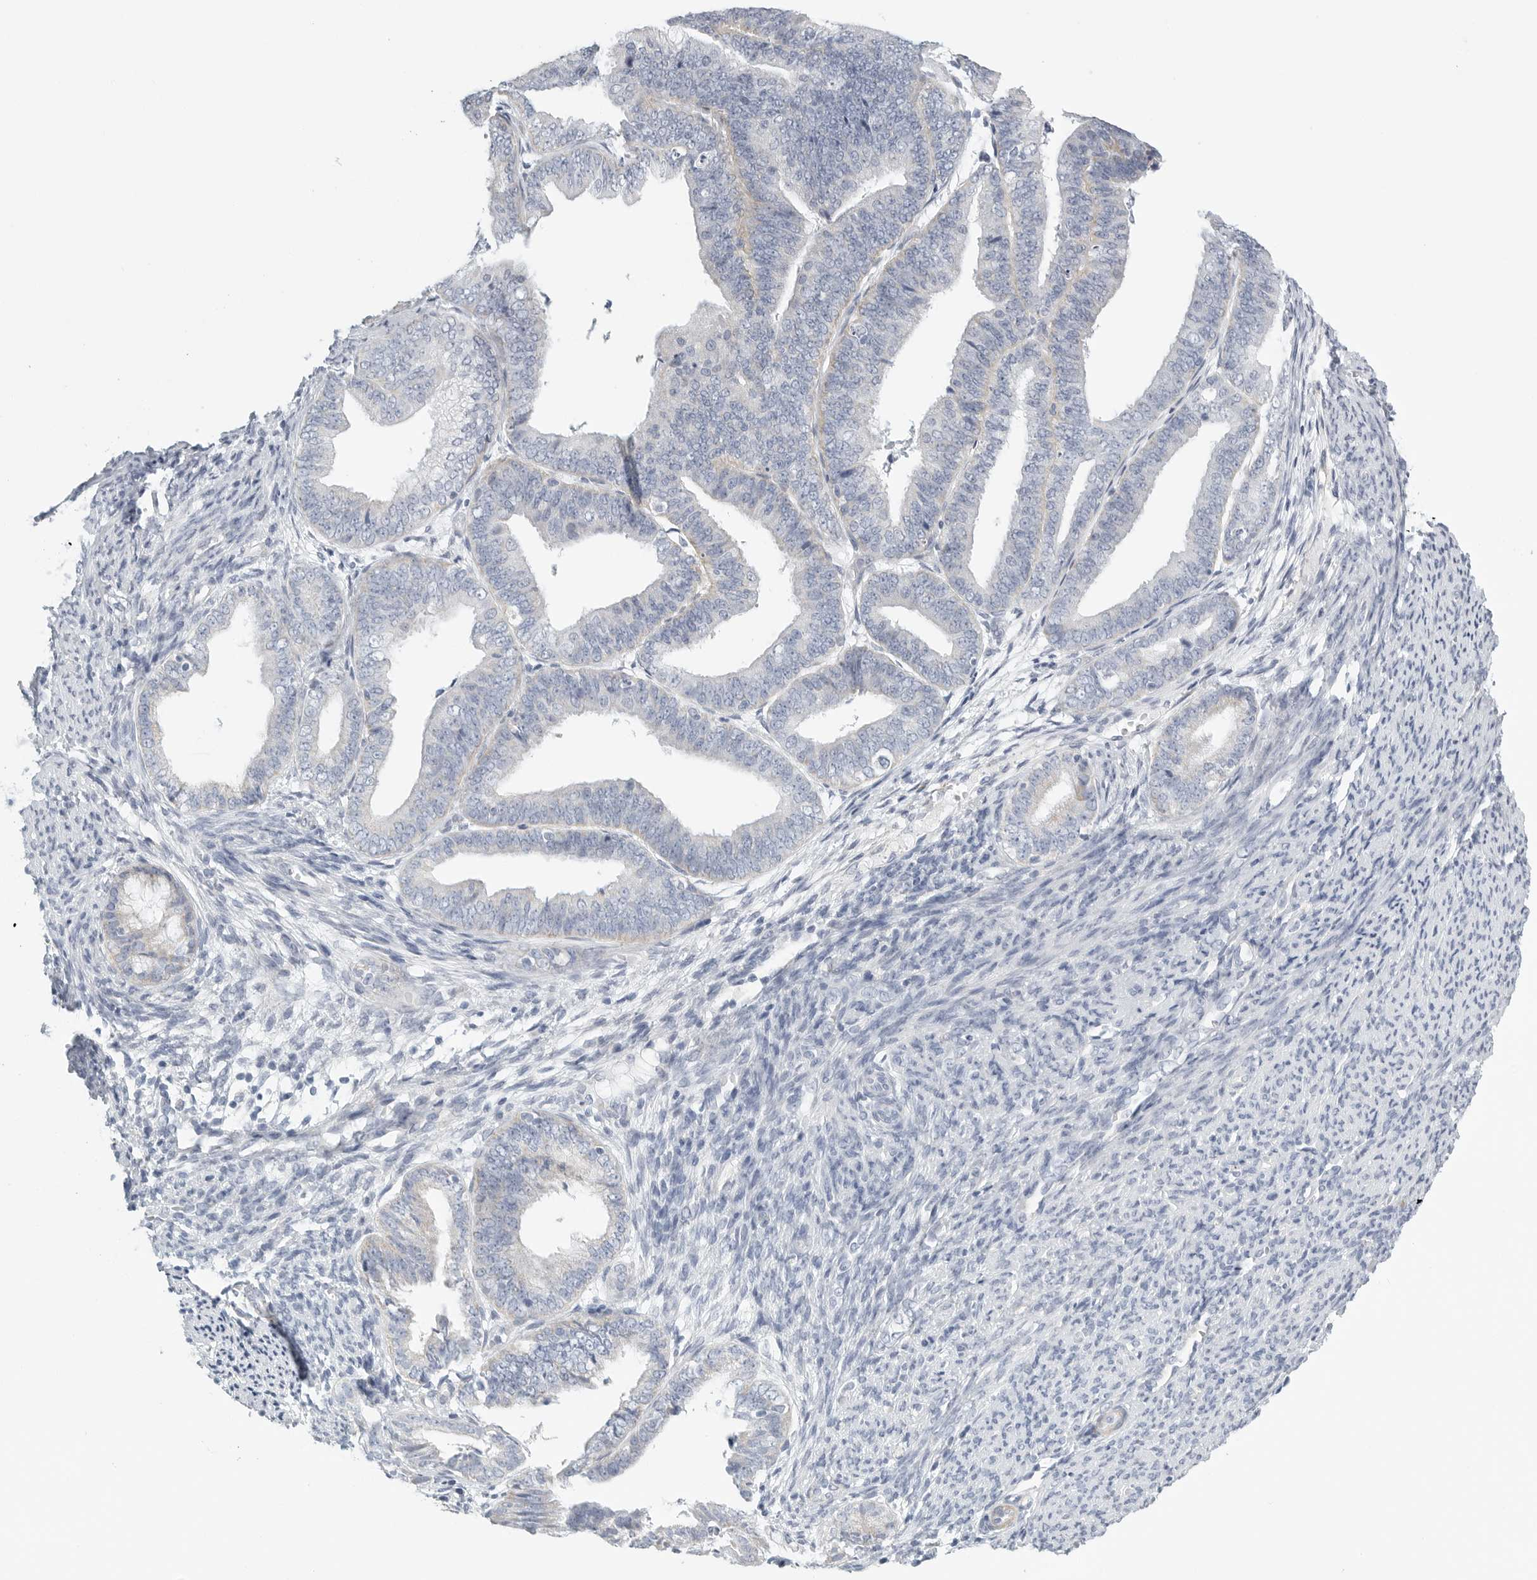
{"staining": {"intensity": "negative", "quantity": "none", "location": "none"}, "tissue": "endometrial cancer", "cell_type": "Tumor cells", "image_type": "cancer", "snomed": [{"axis": "morphology", "description": "Adenocarcinoma, NOS"}, {"axis": "topography", "description": "Endometrium"}], "caption": "Immunohistochemical staining of human endometrial cancer demonstrates no significant positivity in tumor cells. (Stains: DAB (3,3'-diaminobenzidine) immunohistochemistry with hematoxylin counter stain, Microscopy: brightfield microscopy at high magnification).", "gene": "TNR", "patient": {"sex": "female", "age": 63}}